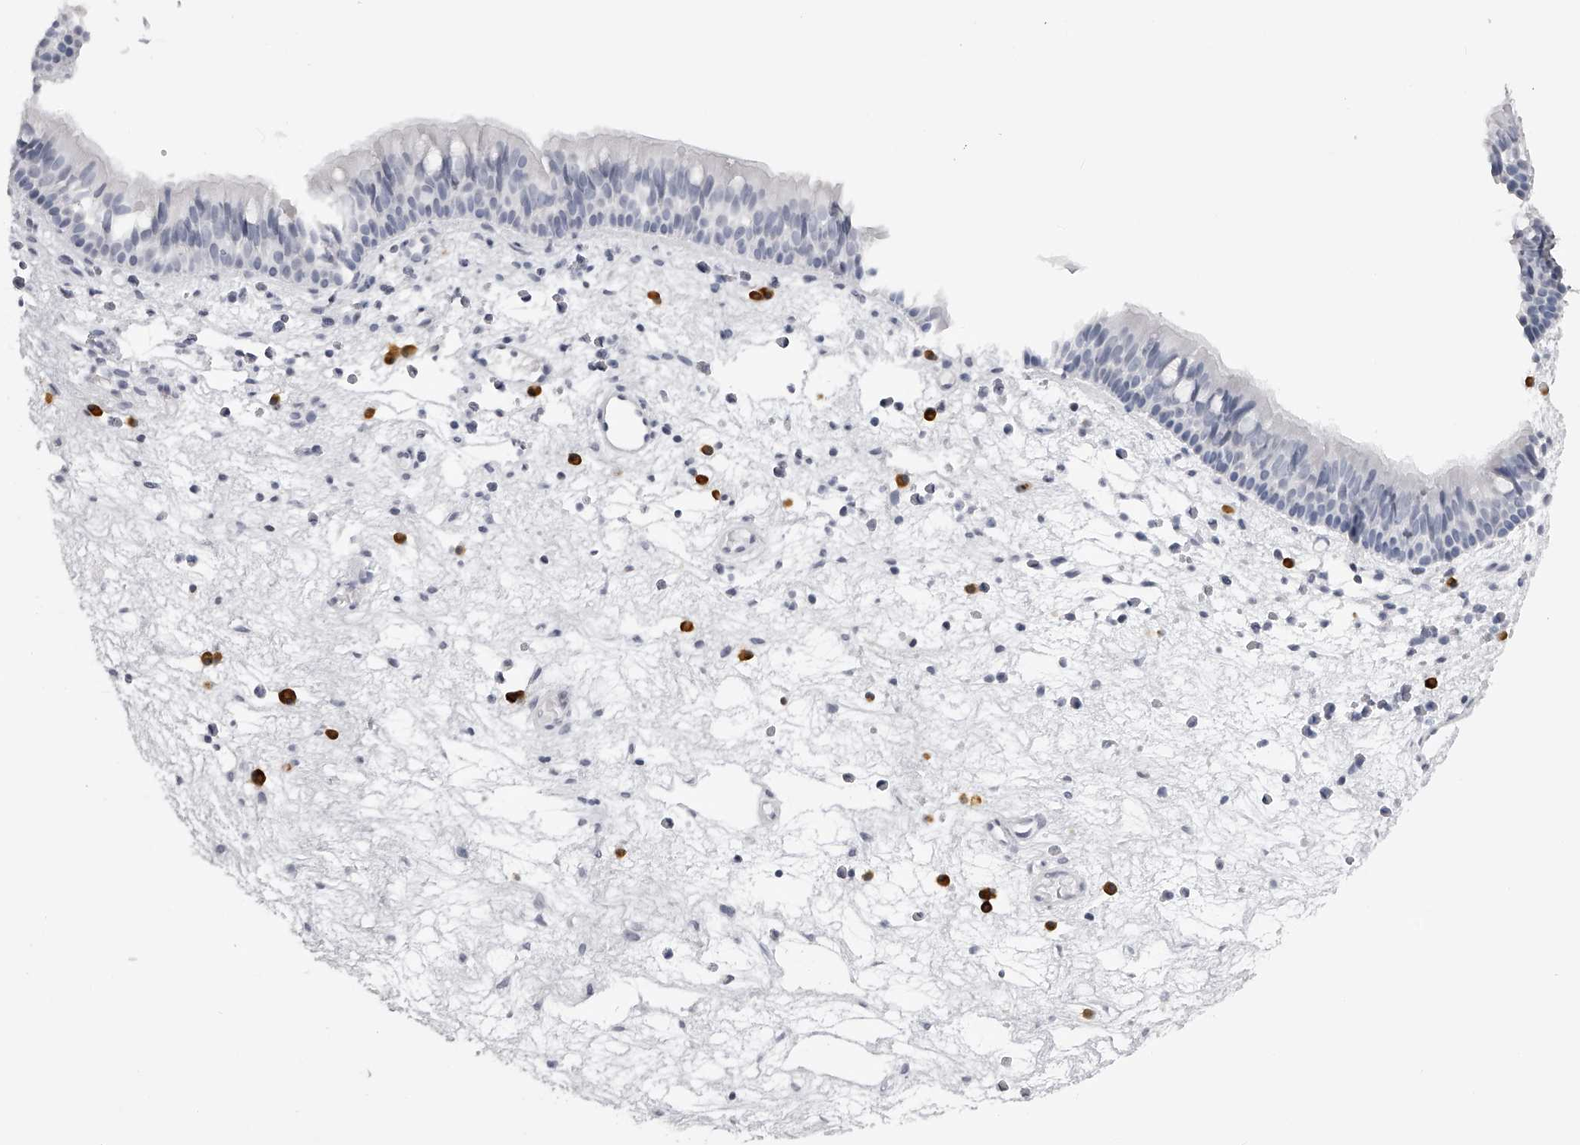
{"staining": {"intensity": "negative", "quantity": "none", "location": "none"}, "tissue": "nasopharynx", "cell_type": "Respiratory epithelial cells", "image_type": "normal", "snomed": [{"axis": "morphology", "description": "Normal tissue, NOS"}, {"axis": "morphology", "description": "Inflammation, NOS"}, {"axis": "morphology", "description": "Malignant melanoma, Metastatic site"}, {"axis": "topography", "description": "Nasopharynx"}], "caption": "This is an immunohistochemistry histopathology image of benign human nasopharynx. There is no staining in respiratory epithelial cells.", "gene": "SEC11C", "patient": {"sex": "male", "age": 70}}